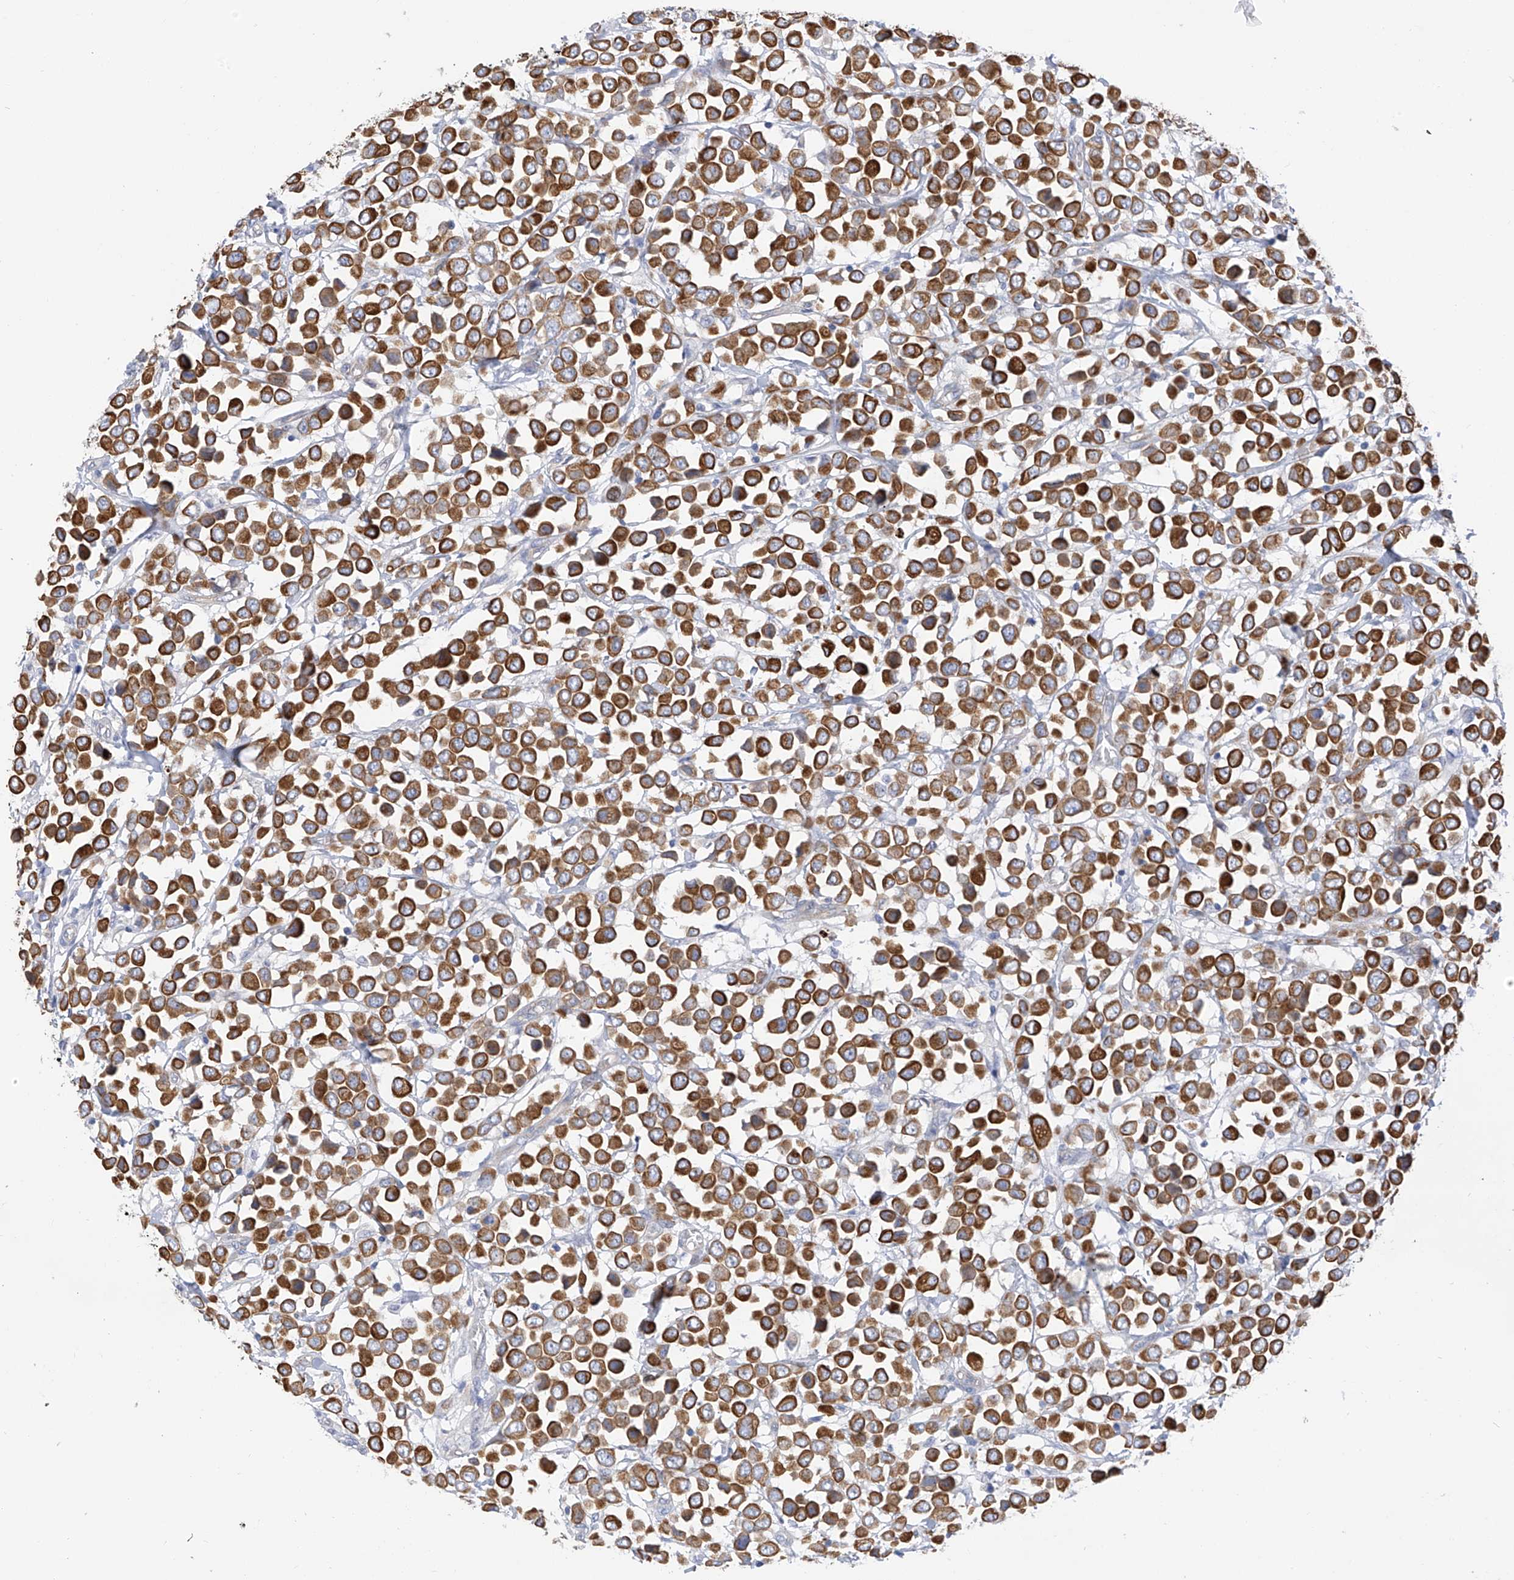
{"staining": {"intensity": "strong", "quantity": ">75%", "location": "cytoplasmic/membranous"}, "tissue": "breast cancer", "cell_type": "Tumor cells", "image_type": "cancer", "snomed": [{"axis": "morphology", "description": "Duct carcinoma"}, {"axis": "topography", "description": "Breast"}], "caption": "Breast invasive ductal carcinoma stained with immunohistochemistry (IHC) exhibits strong cytoplasmic/membranous positivity in approximately >75% of tumor cells. Nuclei are stained in blue.", "gene": "PIK3C2B", "patient": {"sex": "female", "age": 61}}